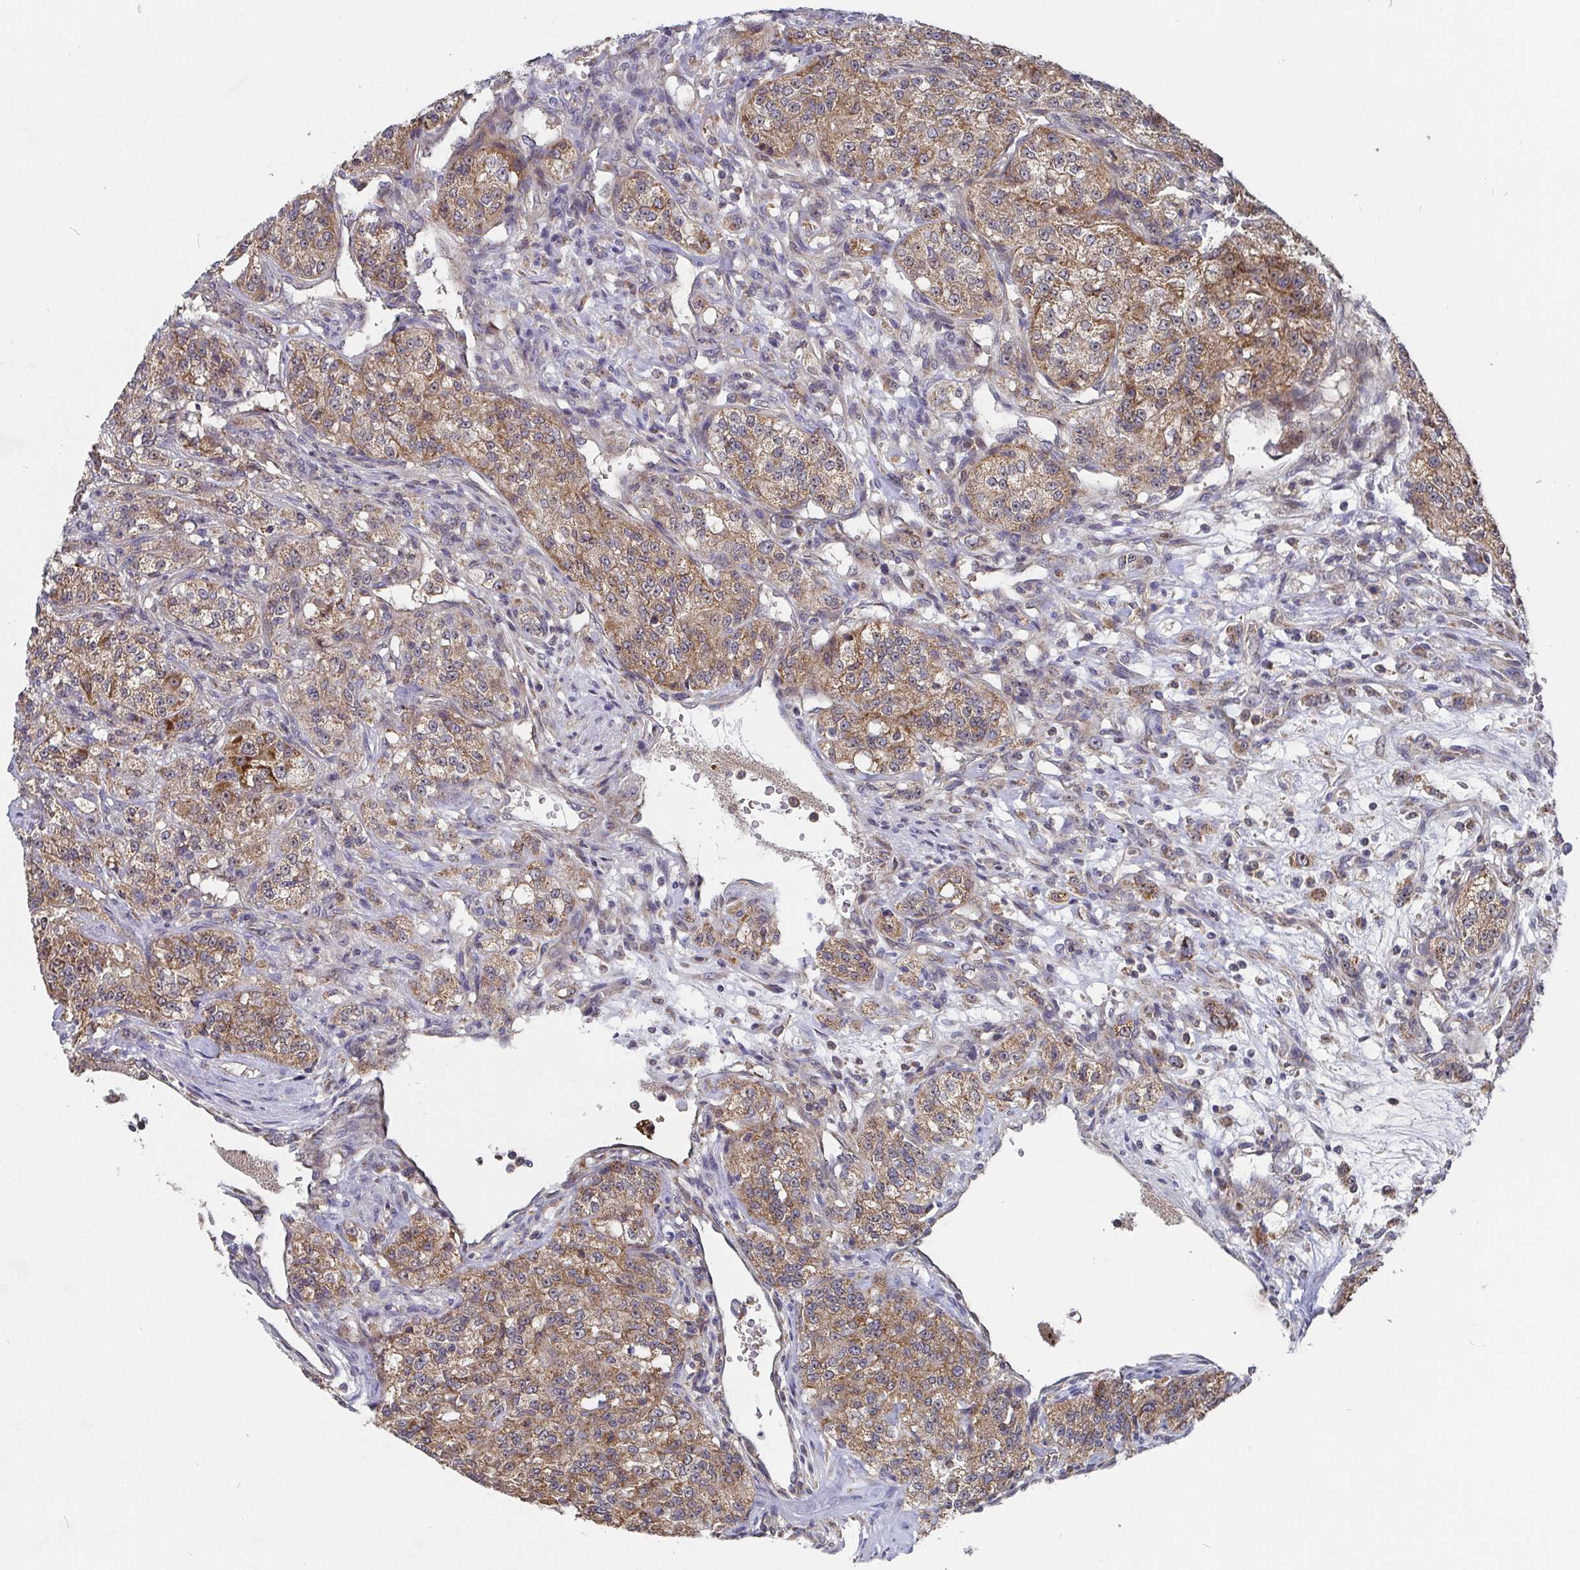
{"staining": {"intensity": "moderate", "quantity": ">75%", "location": "cytoplasmic/membranous"}, "tissue": "renal cancer", "cell_type": "Tumor cells", "image_type": "cancer", "snomed": [{"axis": "morphology", "description": "Adenocarcinoma, NOS"}, {"axis": "topography", "description": "Kidney"}], "caption": "Renal adenocarcinoma stained with a brown dye displays moderate cytoplasmic/membranous positive staining in approximately >75% of tumor cells.", "gene": "PDF", "patient": {"sex": "female", "age": 63}}